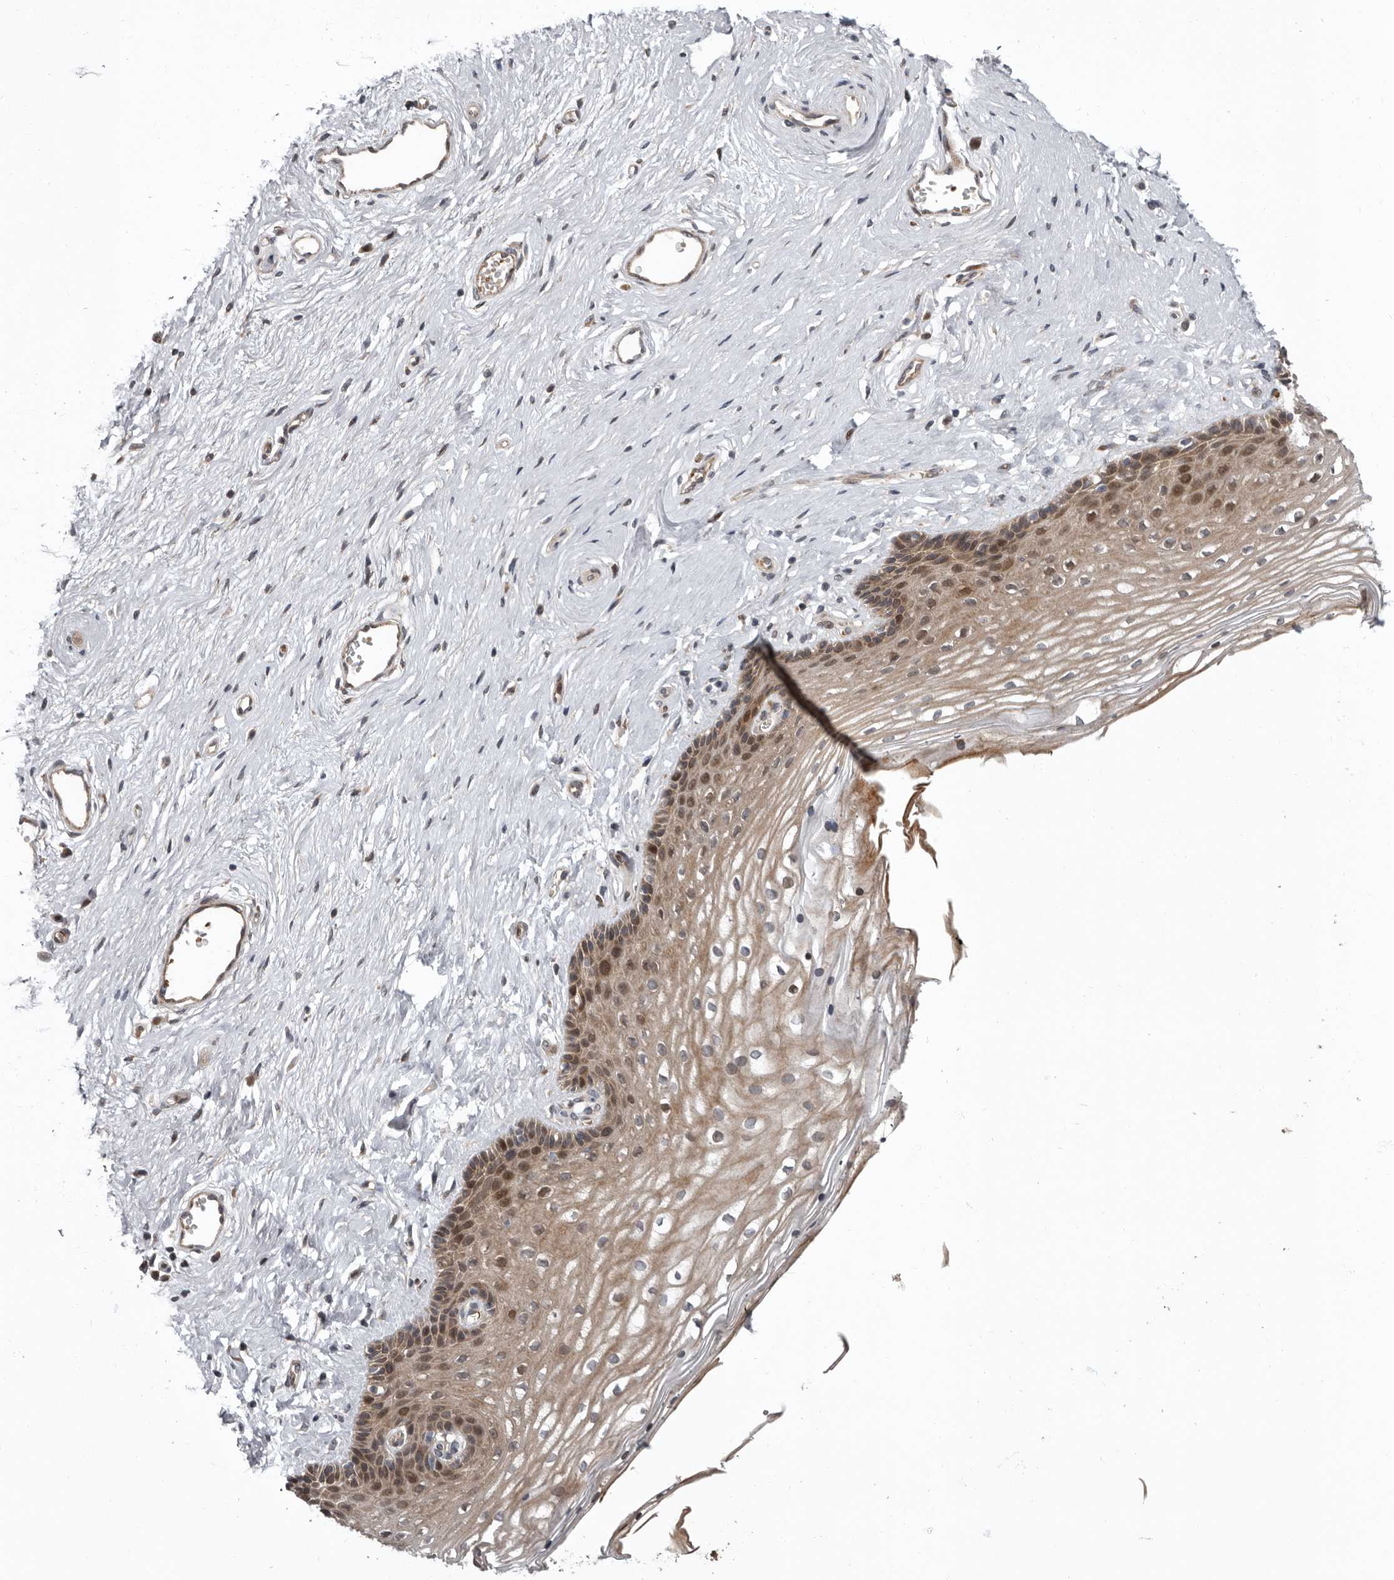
{"staining": {"intensity": "moderate", "quantity": ">75%", "location": "cytoplasmic/membranous"}, "tissue": "vagina", "cell_type": "Squamous epithelial cells", "image_type": "normal", "snomed": [{"axis": "morphology", "description": "Normal tissue, NOS"}, {"axis": "topography", "description": "Vagina"}], "caption": "Squamous epithelial cells display medium levels of moderate cytoplasmic/membranous staining in approximately >75% of cells in benign human vagina.", "gene": "FGFR4", "patient": {"sex": "female", "age": 46}}